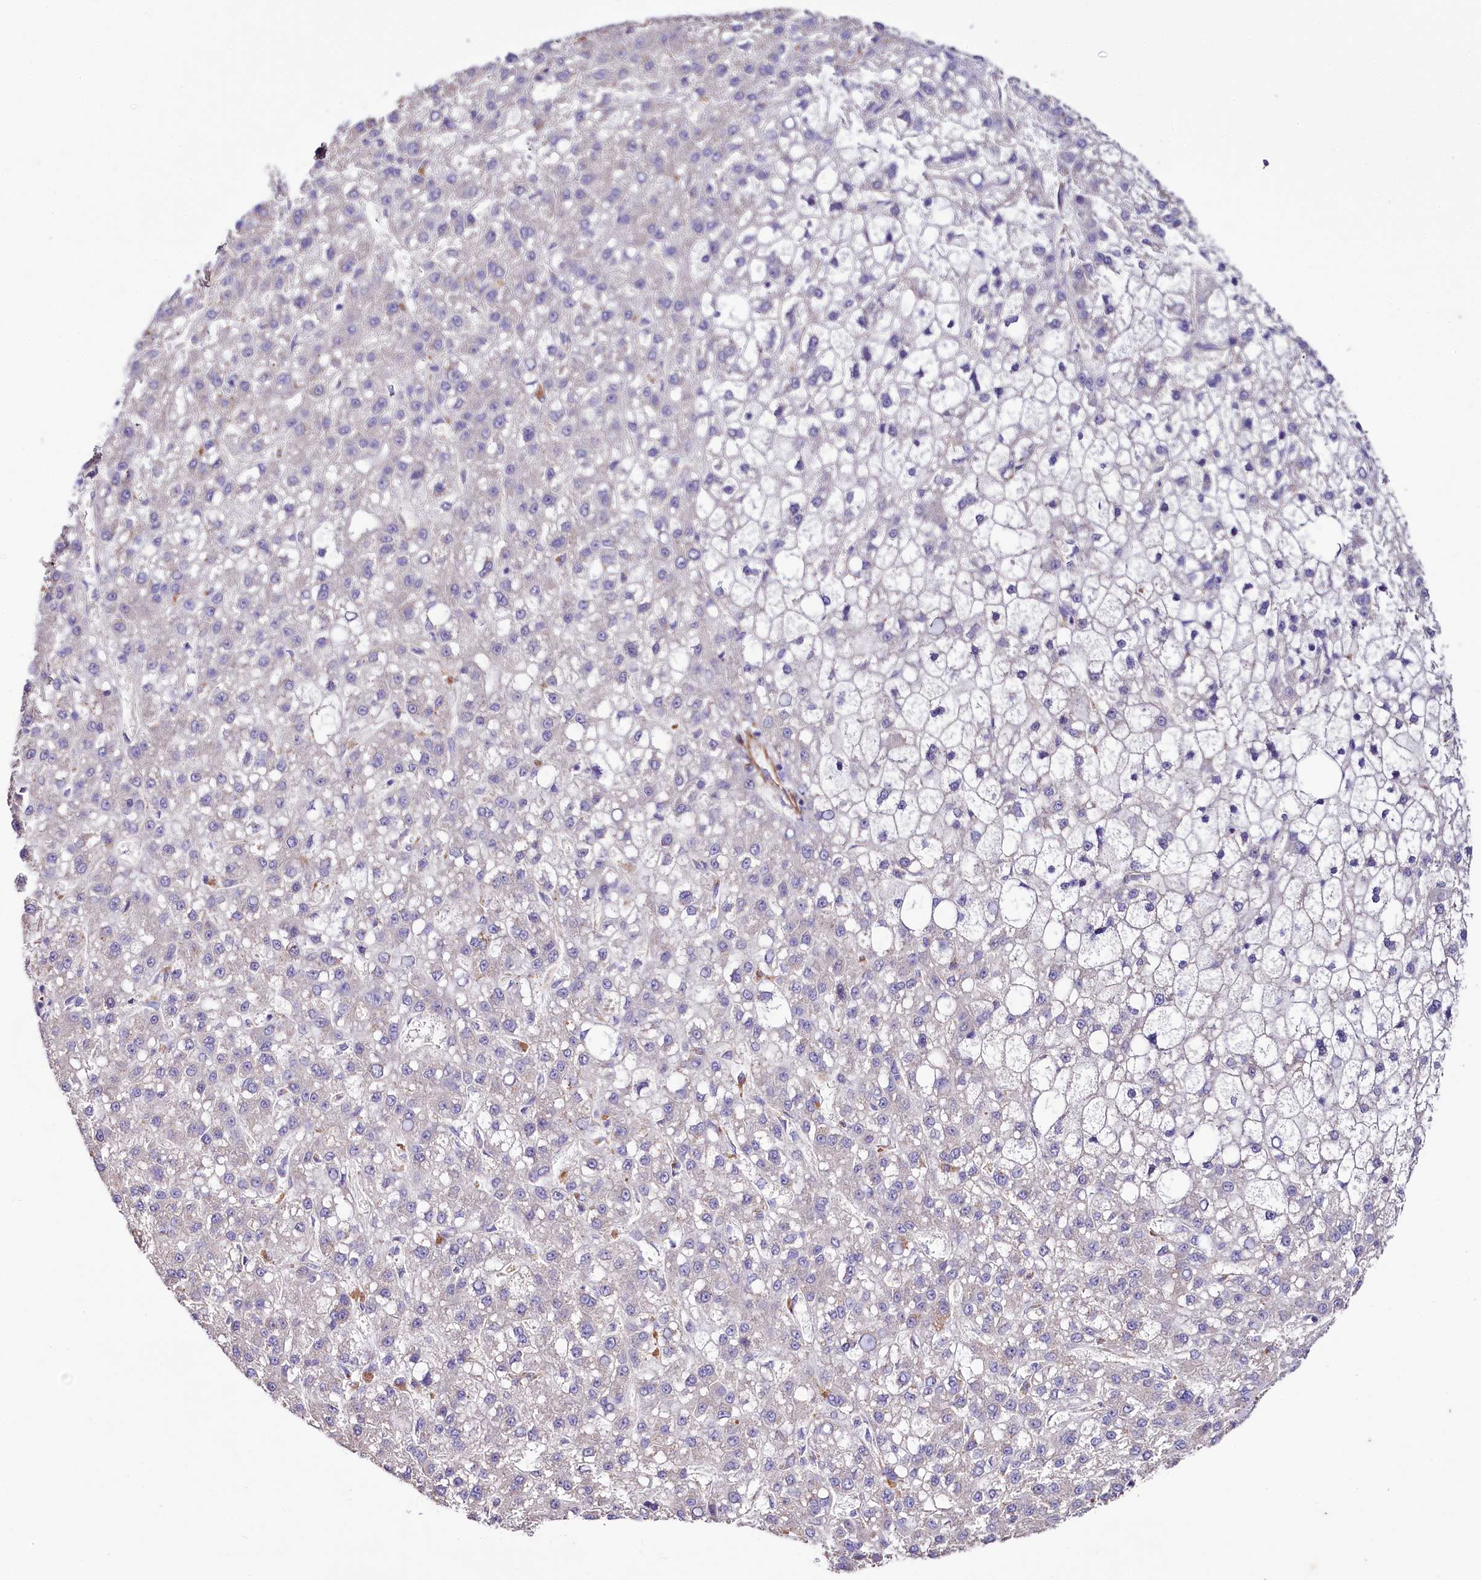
{"staining": {"intensity": "negative", "quantity": "none", "location": "none"}, "tissue": "liver cancer", "cell_type": "Tumor cells", "image_type": "cancer", "snomed": [{"axis": "morphology", "description": "Carcinoma, Hepatocellular, NOS"}, {"axis": "topography", "description": "Liver"}], "caption": "There is no significant positivity in tumor cells of liver hepatocellular carcinoma.", "gene": "SPATS2", "patient": {"sex": "male", "age": 67}}